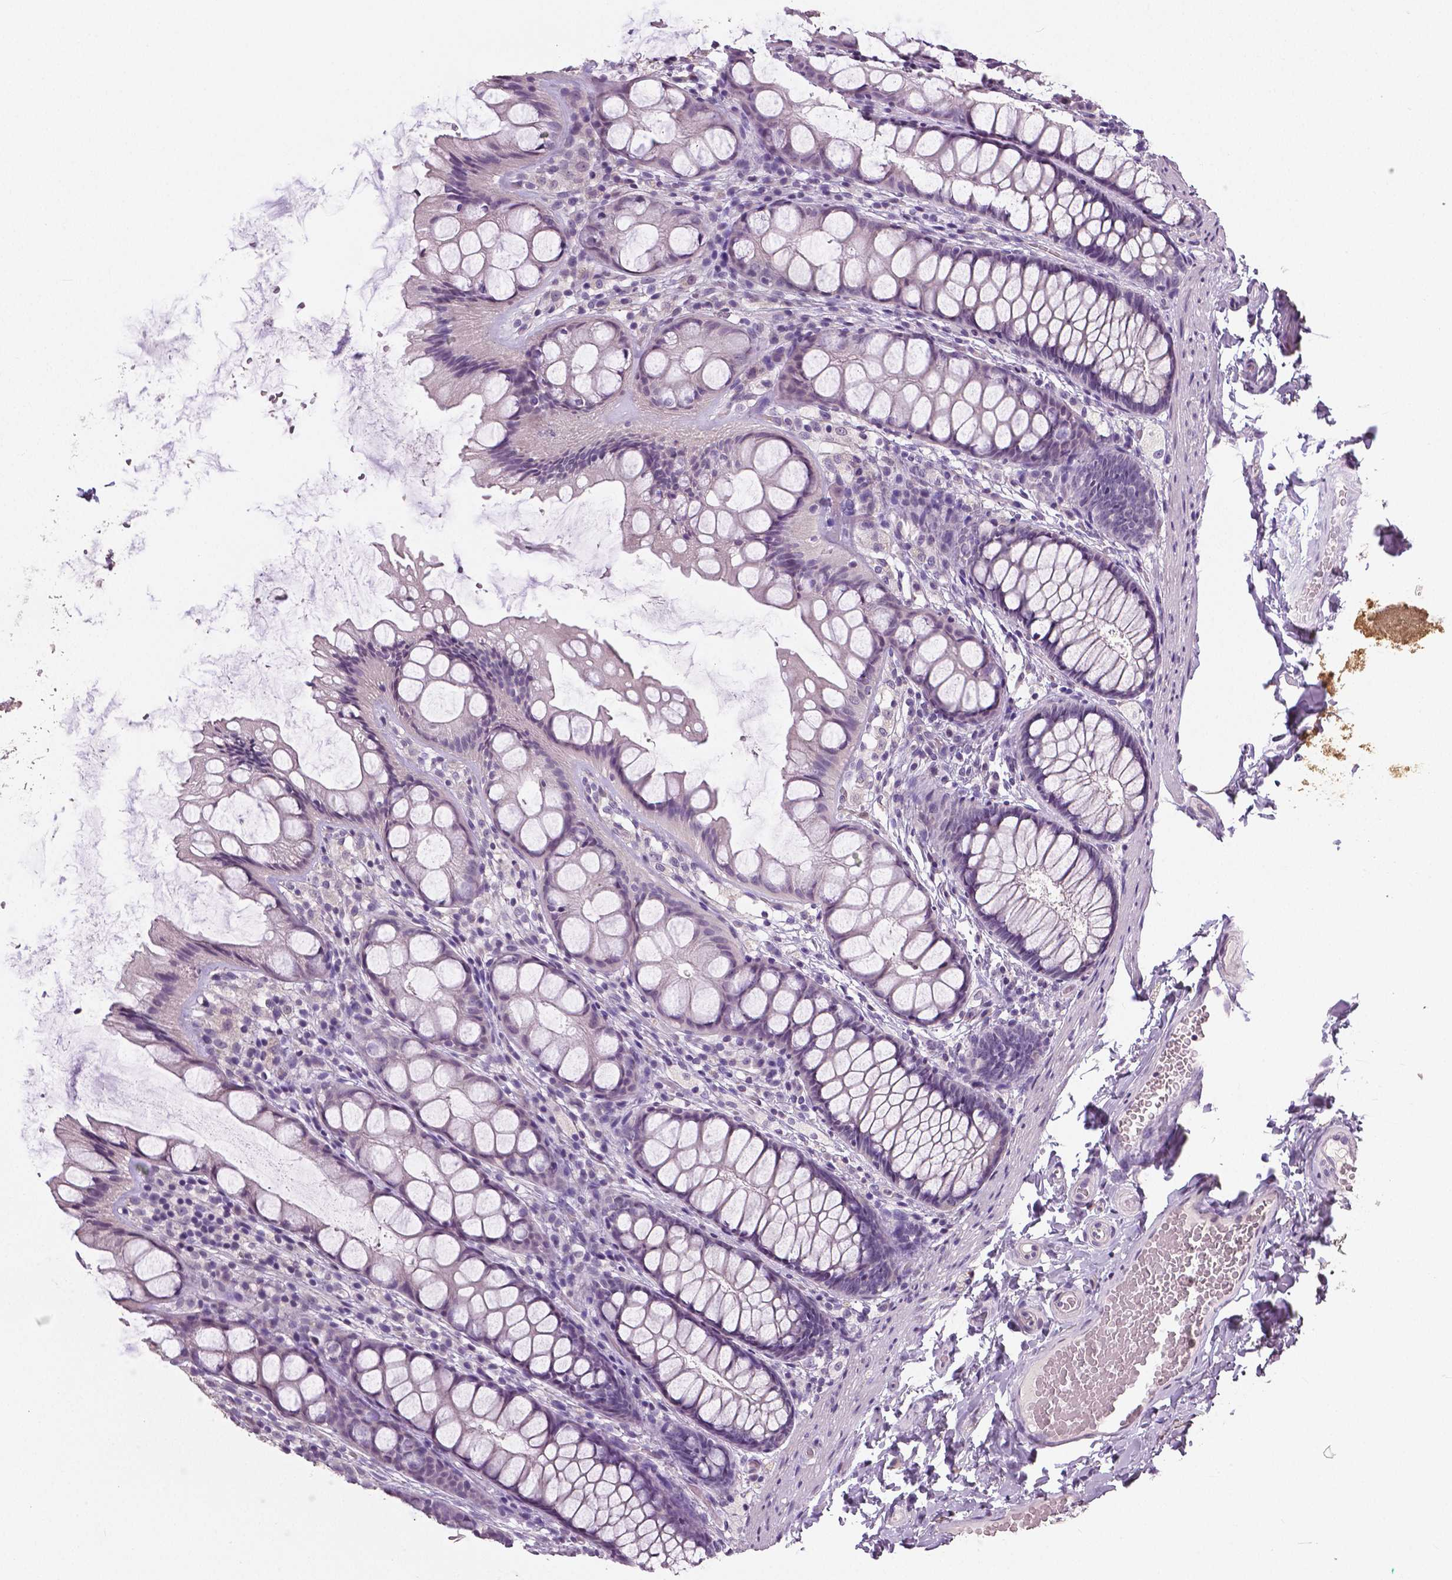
{"staining": {"intensity": "negative", "quantity": "none", "location": "none"}, "tissue": "colon", "cell_type": "Endothelial cells", "image_type": "normal", "snomed": [{"axis": "morphology", "description": "Normal tissue, NOS"}, {"axis": "topography", "description": "Colon"}], "caption": "High power microscopy photomicrograph of an immunohistochemistry (IHC) image of unremarkable colon, revealing no significant positivity in endothelial cells. (DAB immunohistochemistry visualized using brightfield microscopy, high magnification).", "gene": "NECAB1", "patient": {"sex": "male", "age": 47}}